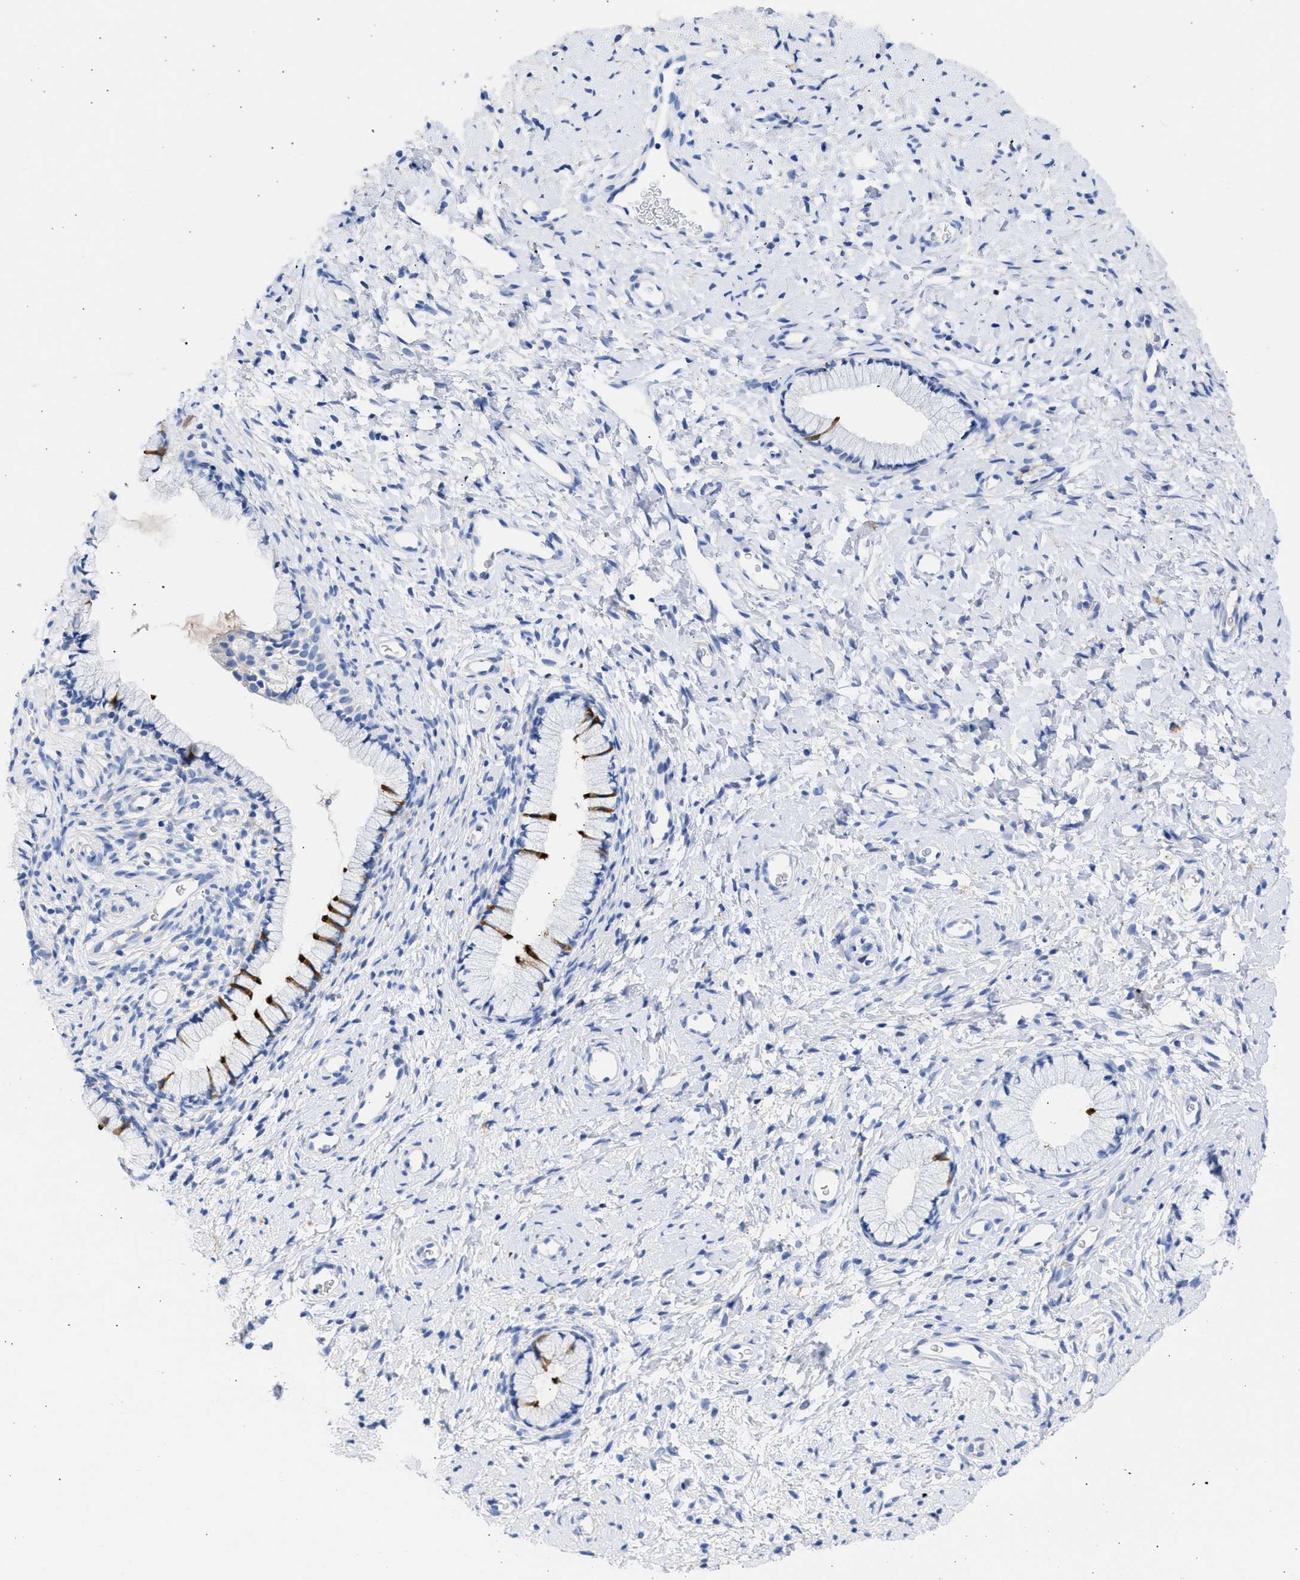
{"staining": {"intensity": "strong", "quantity": "<25%", "location": "cytoplasmic/membranous"}, "tissue": "cervix", "cell_type": "Glandular cells", "image_type": "normal", "snomed": [{"axis": "morphology", "description": "Normal tissue, NOS"}, {"axis": "topography", "description": "Cervix"}], "caption": "Strong cytoplasmic/membranous staining is seen in about <25% of glandular cells in unremarkable cervix.", "gene": "RSPH1", "patient": {"sex": "female", "age": 72}}